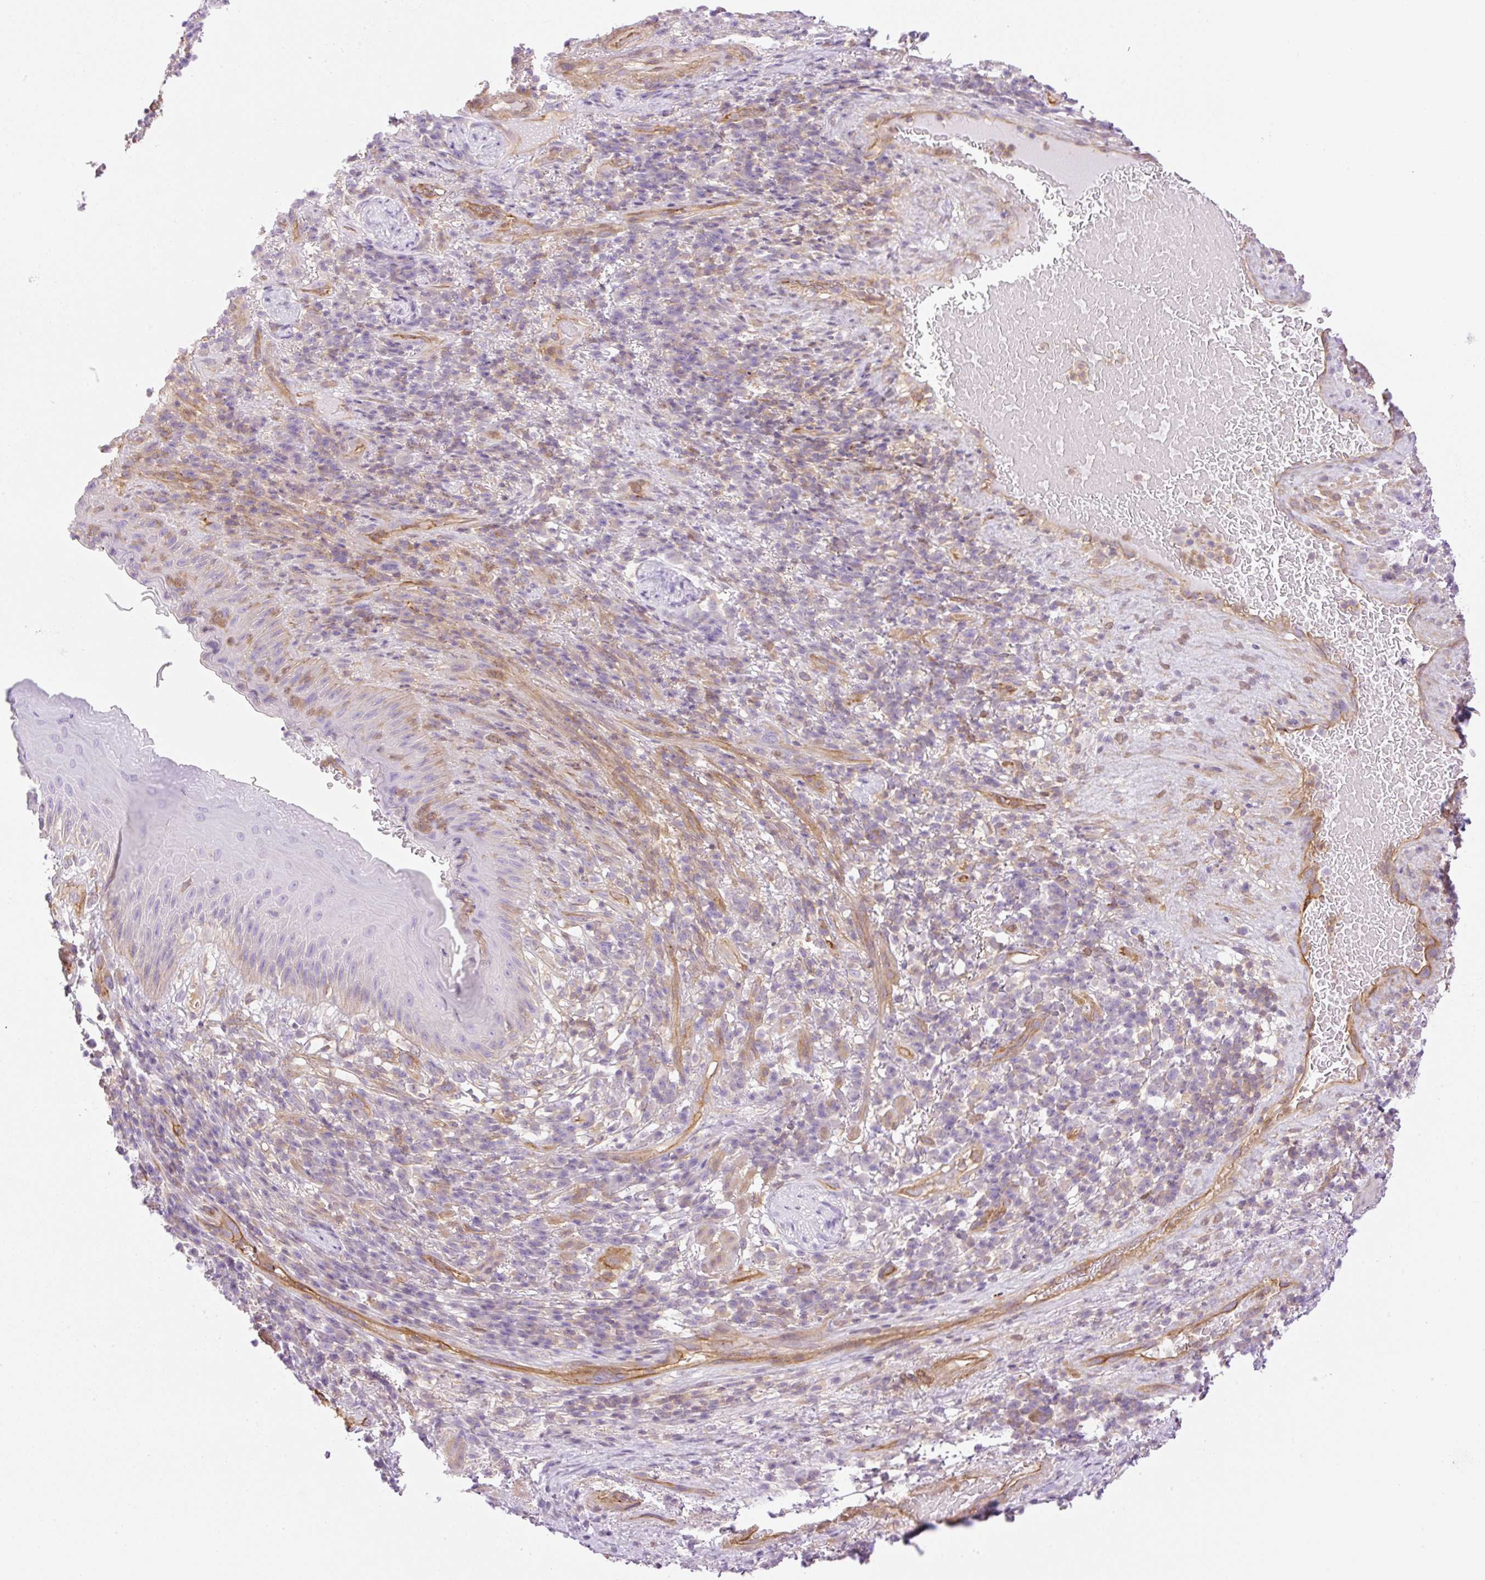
{"staining": {"intensity": "negative", "quantity": "none", "location": "none"}, "tissue": "skin", "cell_type": "Epidermal cells", "image_type": "normal", "snomed": [{"axis": "morphology", "description": "Normal tissue, NOS"}, {"axis": "topography", "description": "Anal"}], "caption": "Immunohistochemistry of normal skin shows no staining in epidermal cells.", "gene": "EHD1", "patient": {"sex": "male", "age": 78}}